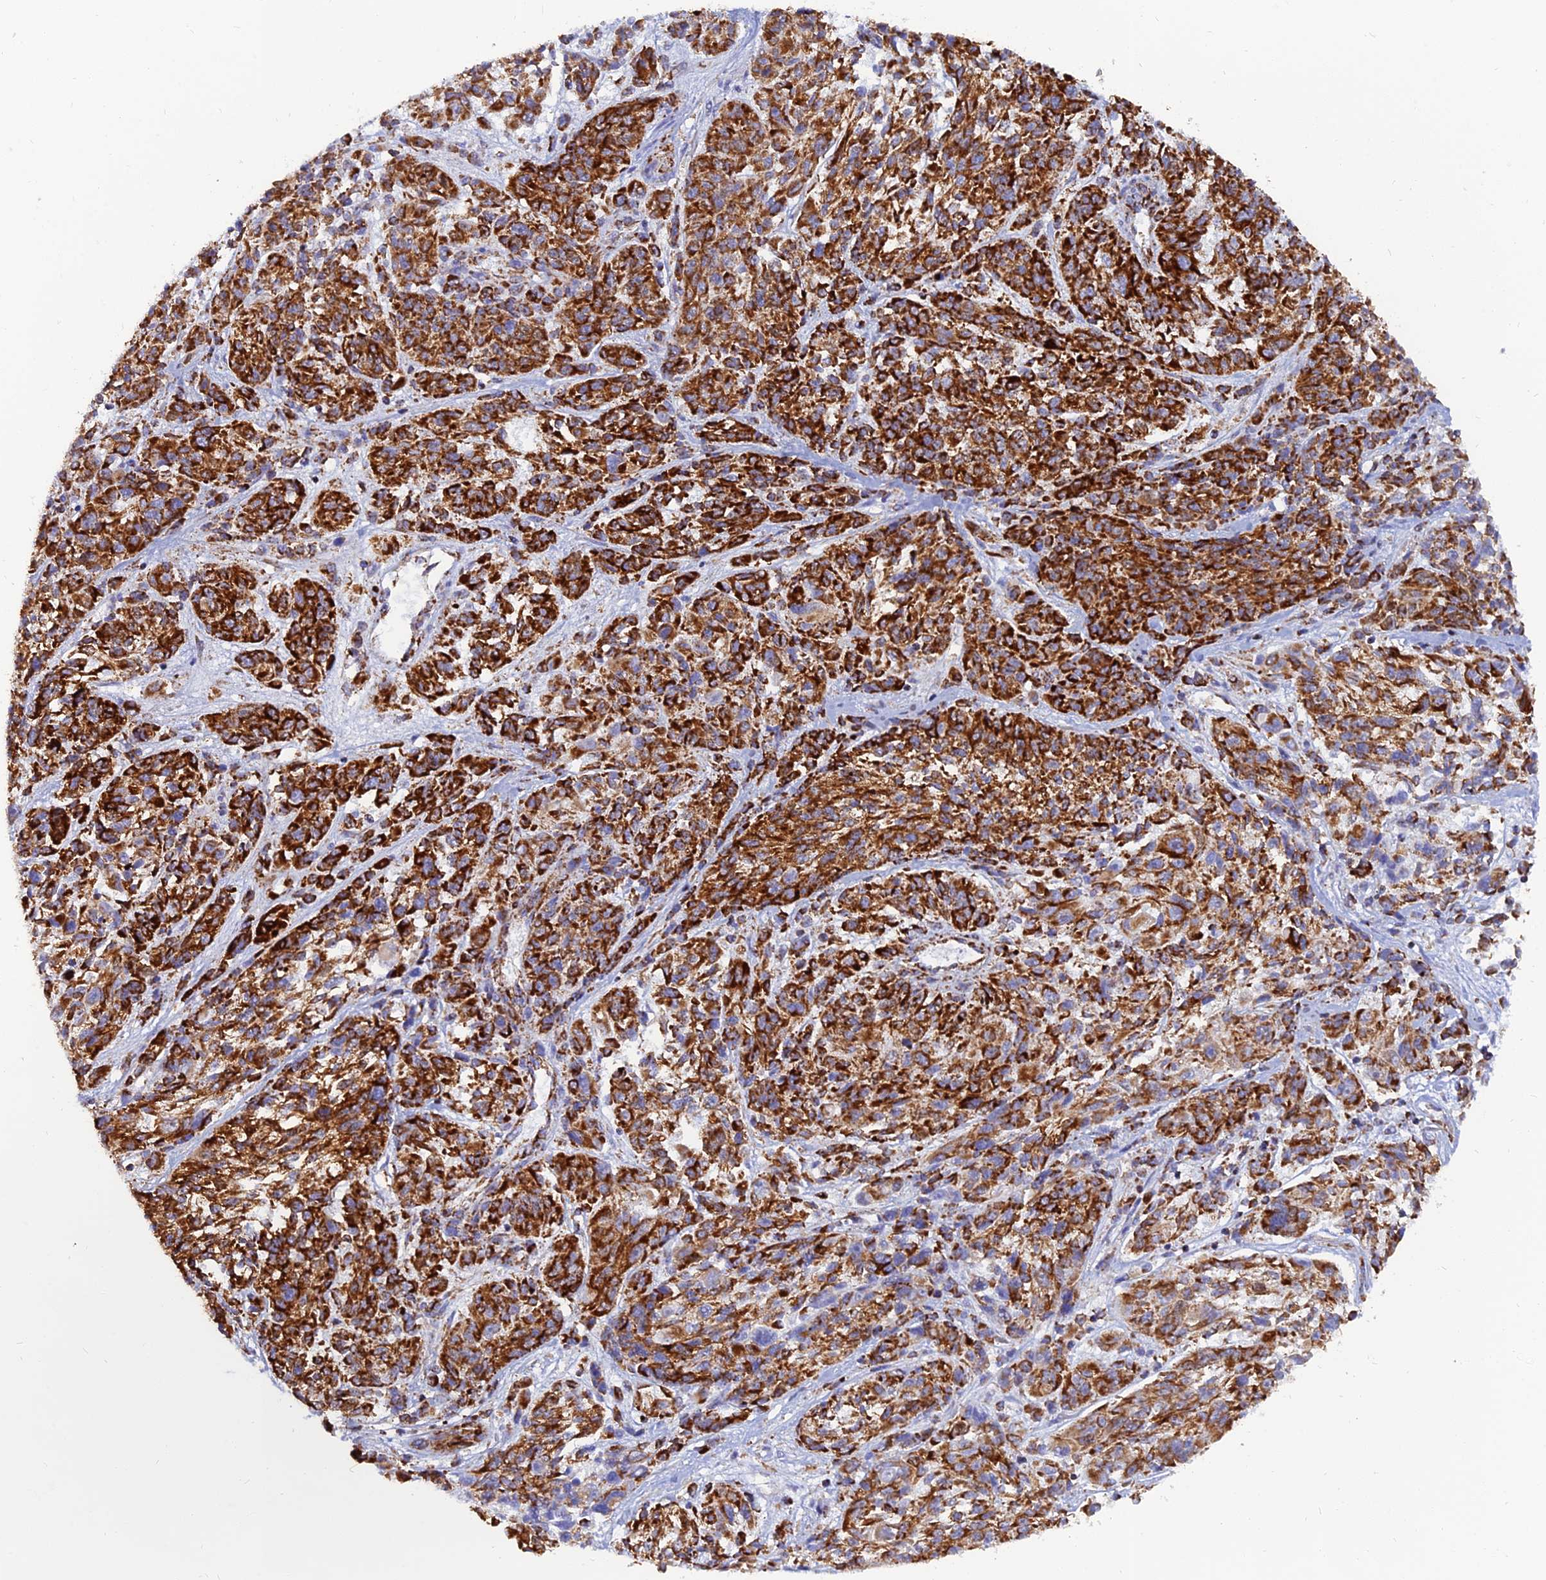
{"staining": {"intensity": "strong", "quantity": ">75%", "location": "cytoplasmic/membranous"}, "tissue": "melanoma", "cell_type": "Tumor cells", "image_type": "cancer", "snomed": [{"axis": "morphology", "description": "Malignant melanoma, NOS"}, {"axis": "topography", "description": "Skin"}], "caption": "This image exhibits immunohistochemistry (IHC) staining of human melanoma, with high strong cytoplasmic/membranous expression in about >75% of tumor cells.", "gene": "NDUFB6", "patient": {"sex": "male", "age": 53}}